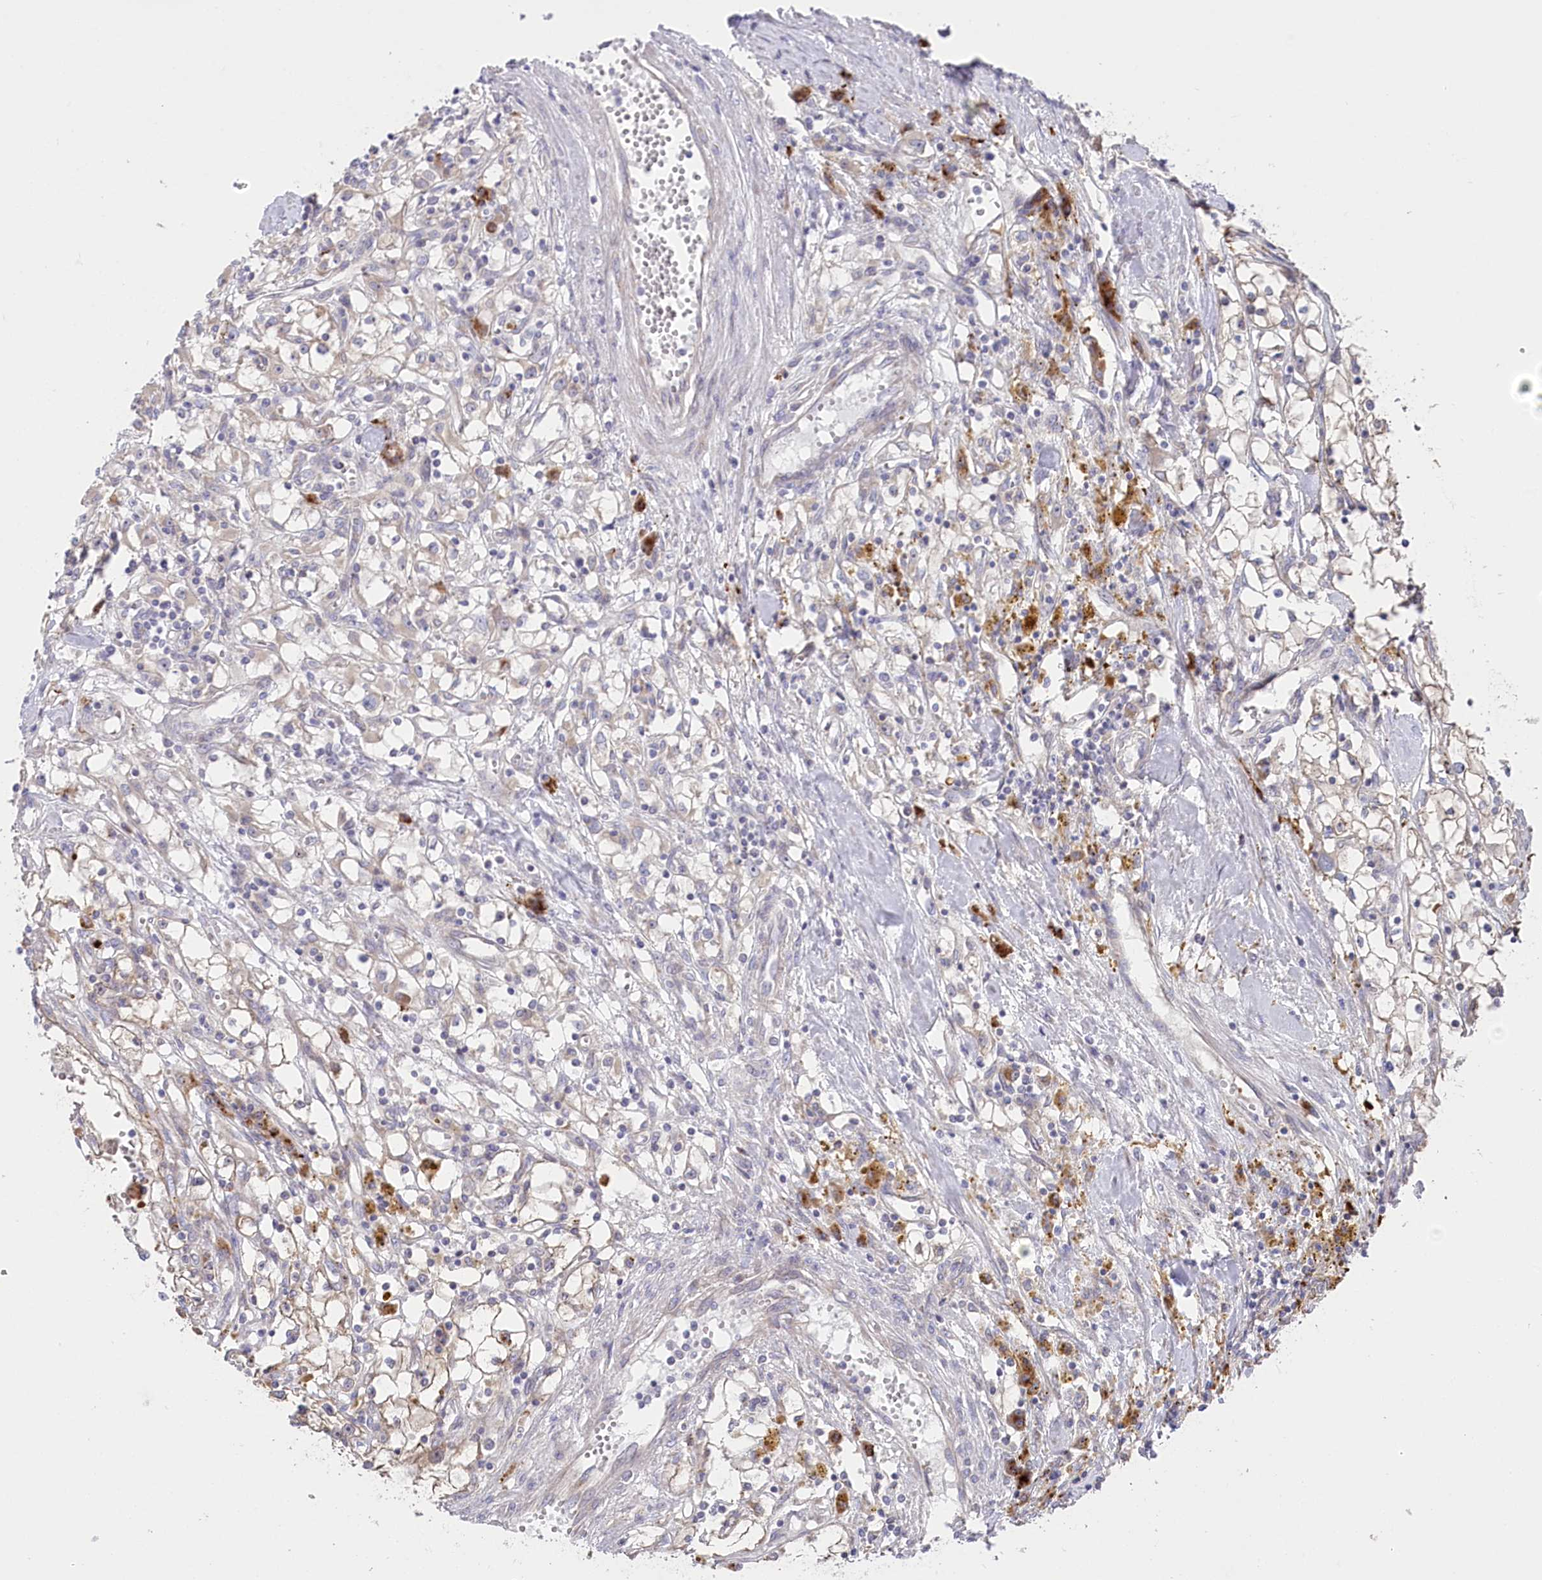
{"staining": {"intensity": "weak", "quantity": "25%-75%", "location": "cytoplasmic/membranous"}, "tissue": "renal cancer", "cell_type": "Tumor cells", "image_type": "cancer", "snomed": [{"axis": "morphology", "description": "Adenocarcinoma, NOS"}, {"axis": "topography", "description": "Kidney"}], "caption": "Renal adenocarcinoma stained with DAB immunohistochemistry demonstrates low levels of weak cytoplasmic/membranous staining in about 25%-75% of tumor cells.", "gene": "POGLUT1", "patient": {"sex": "male", "age": 56}}